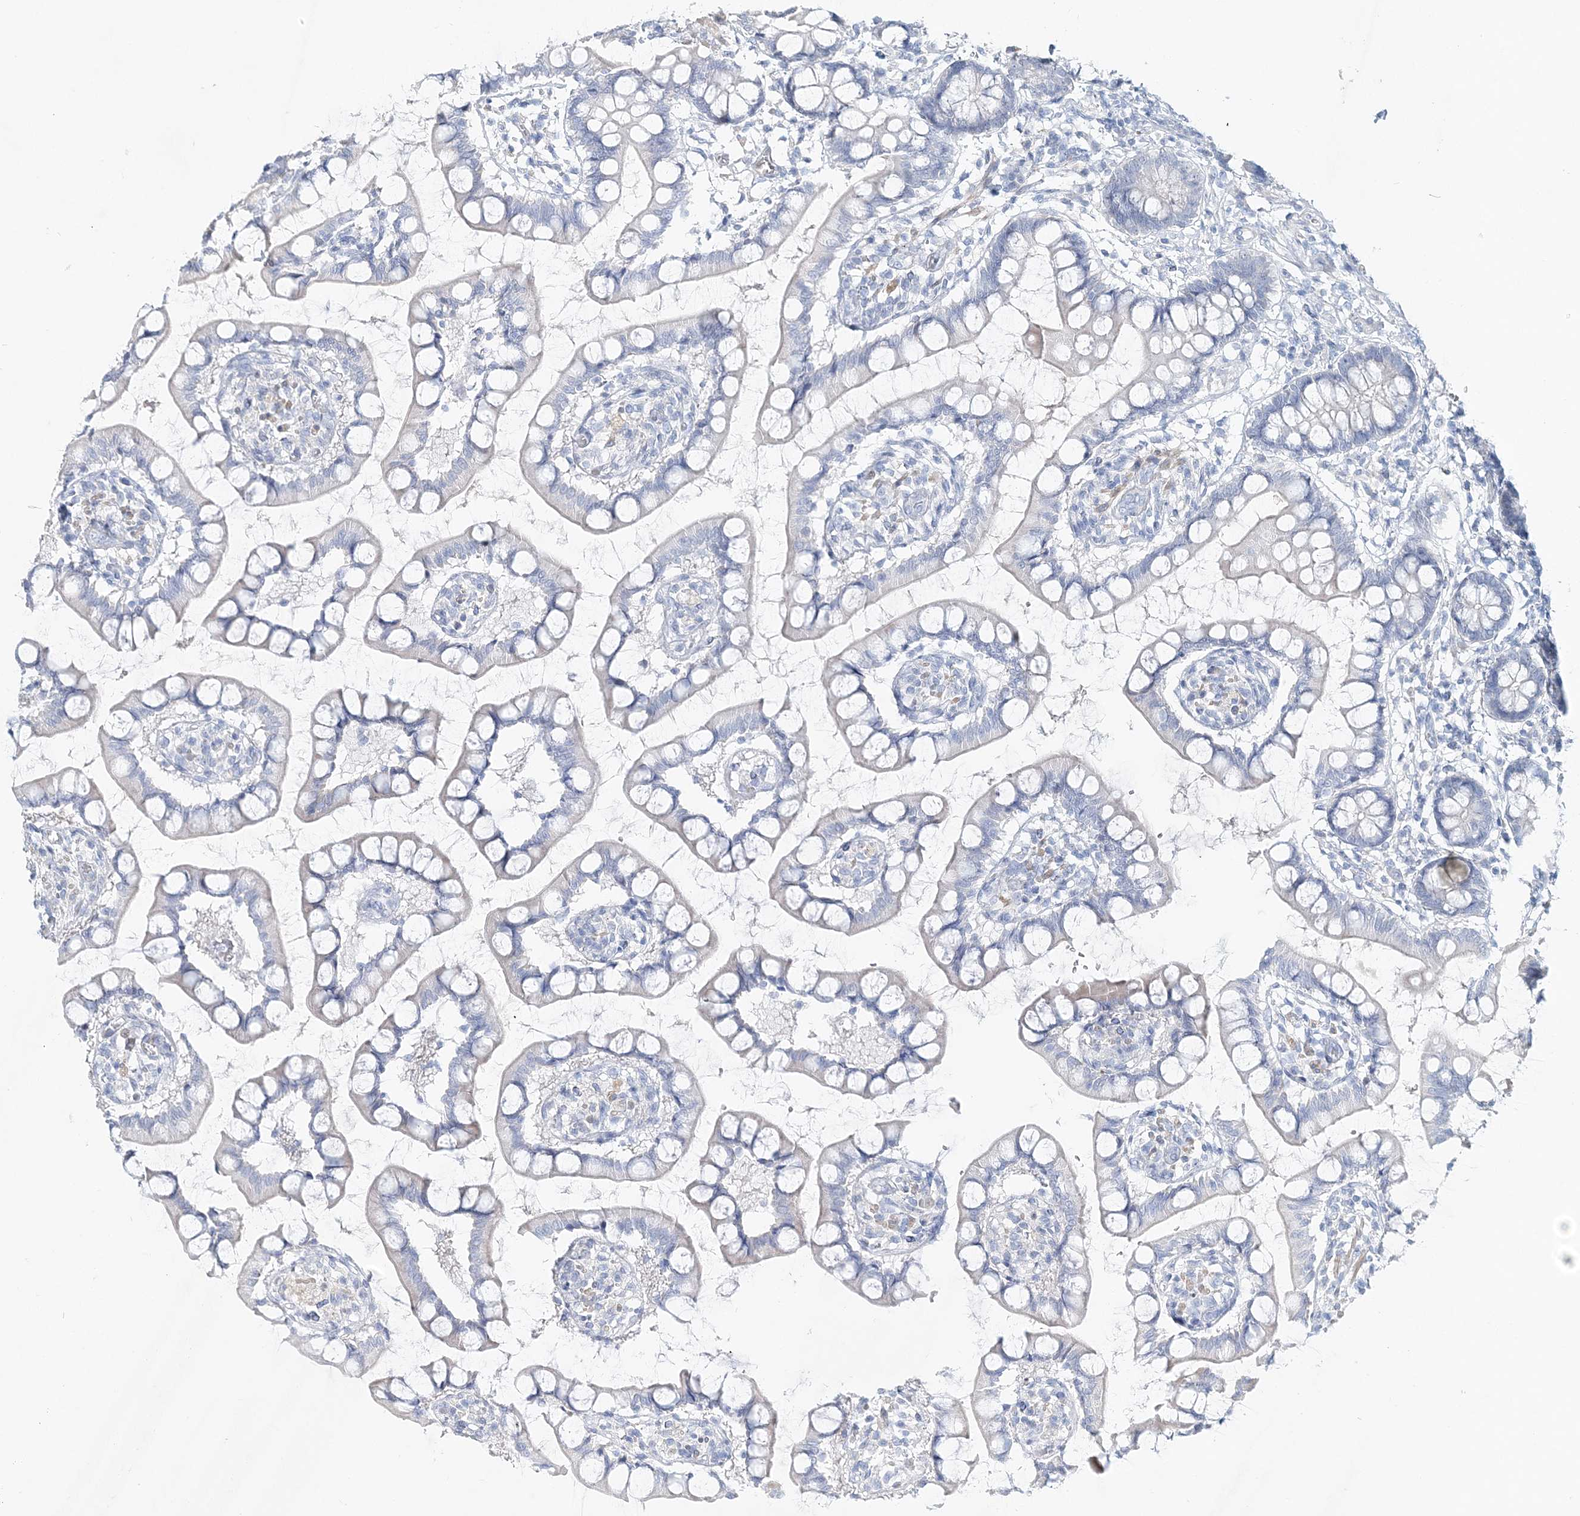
{"staining": {"intensity": "negative", "quantity": "none", "location": "none"}, "tissue": "small intestine", "cell_type": "Glandular cells", "image_type": "normal", "snomed": [{"axis": "morphology", "description": "Normal tissue, NOS"}, {"axis": "topography", "description": "Small intestine"}], "caption": "High magnification brightfield microscopy of benign small intestine stained with DAB (3,3'-diaminobenzidine) (brown) and counterstained with hematoxylin (blue): glandular cells show no significant expression.", "gene": "DNAH5", "patient": {"sex": "male", "age": 52}}